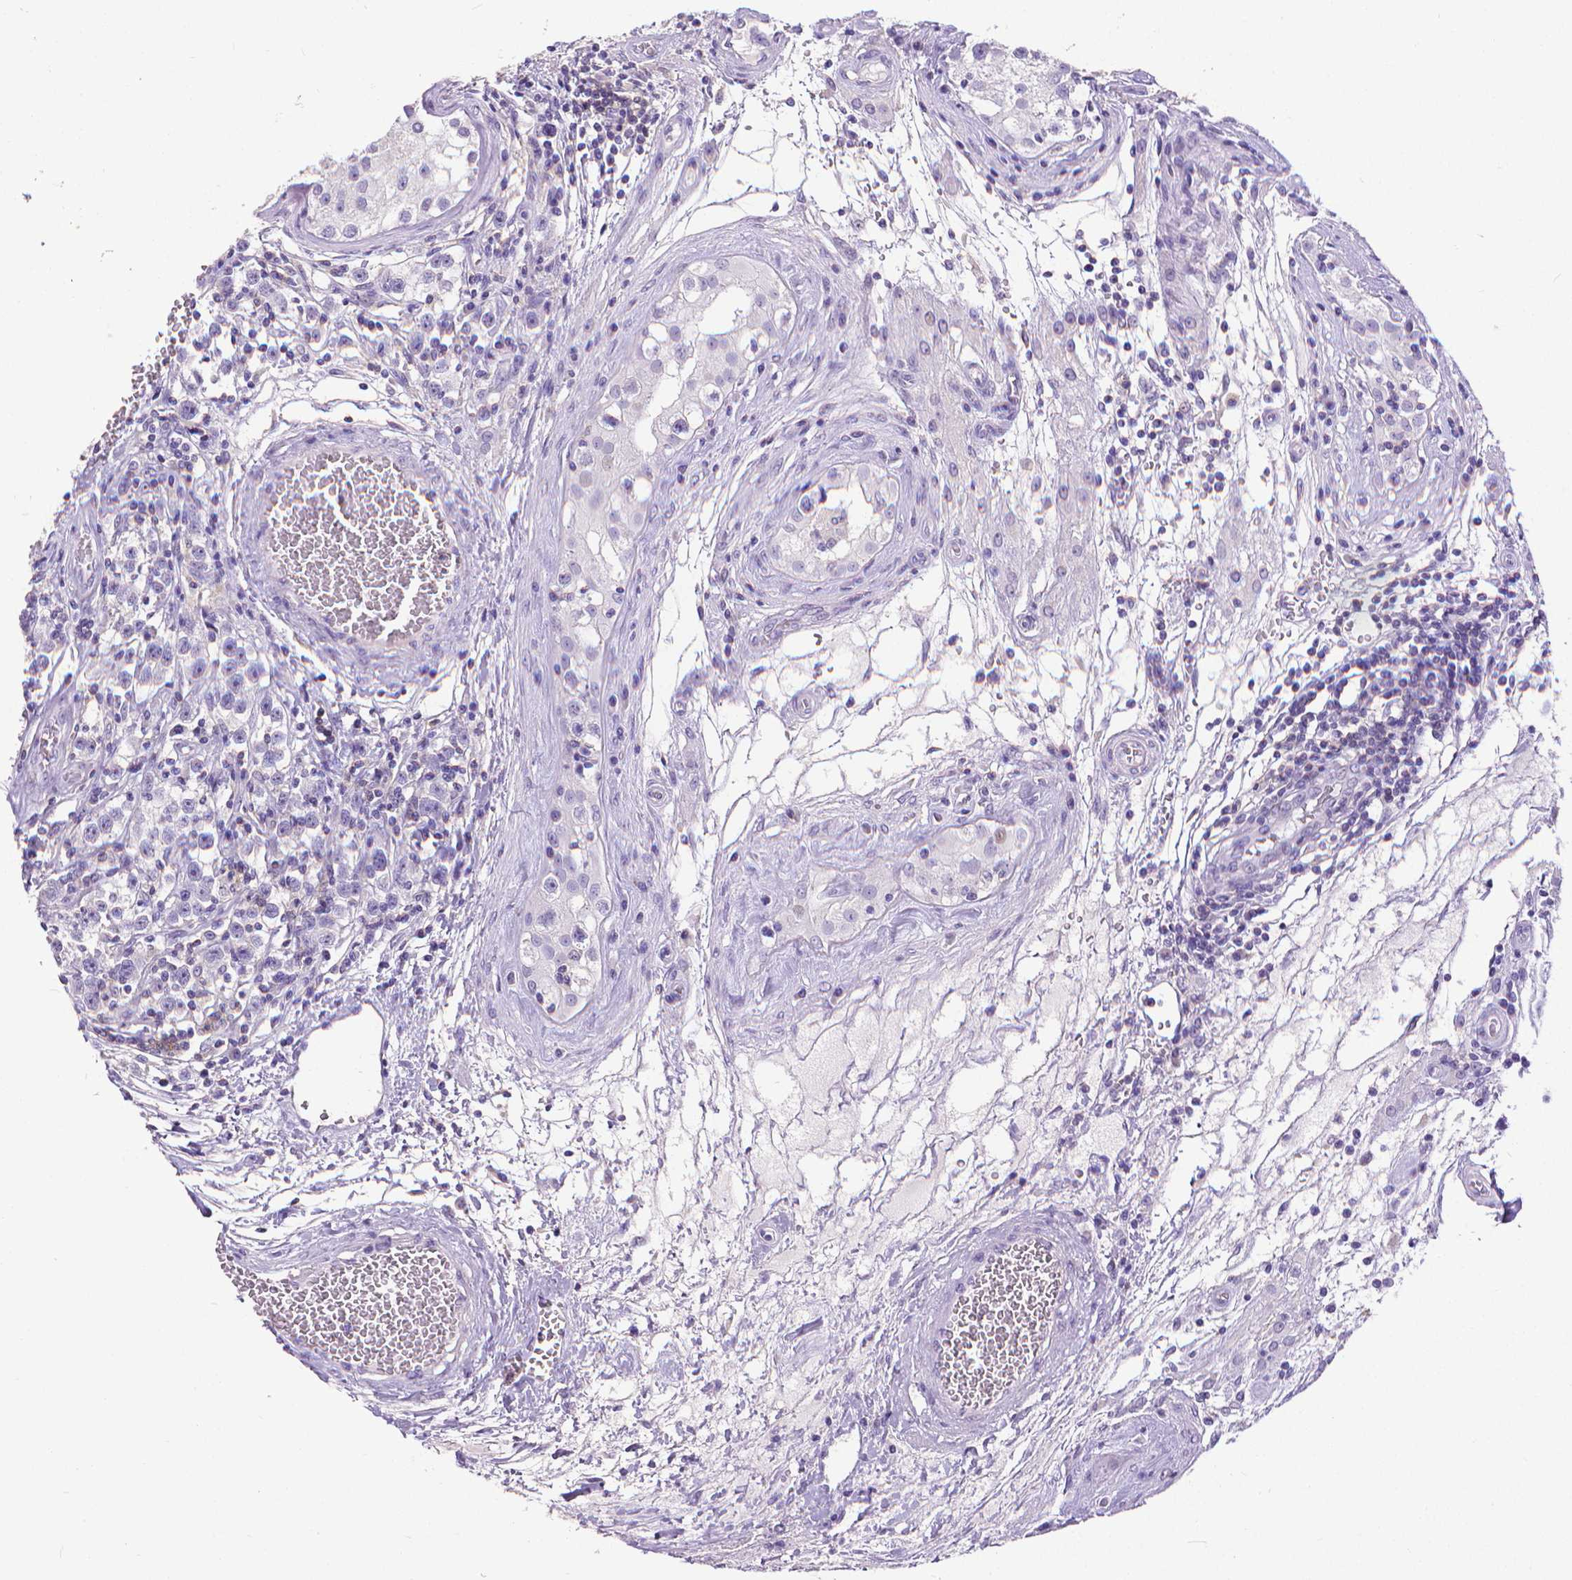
{"staining": {"intensity": "negative", "quantity": "none", "location": "none"}, "tissue": "testis cancer", "cell_type": "Tumor cells", "image_type": "cancer", "snomed": [{"axis": "morphology", "description": "Seminoma, NOS"}, {"axis": "topography", "description": "Testis"}], "caption": "A high-resolution histopathology image shows IHC staining of testis cancer, which shows no significant staining in tumor cells. (Stains: DAB immunohistochemistry with hematoxylin counter stain, Microscopy: brightfield microscopy at high magnification).", "gene": "CD4", "patient": {"sex": "male", "age": 31}}